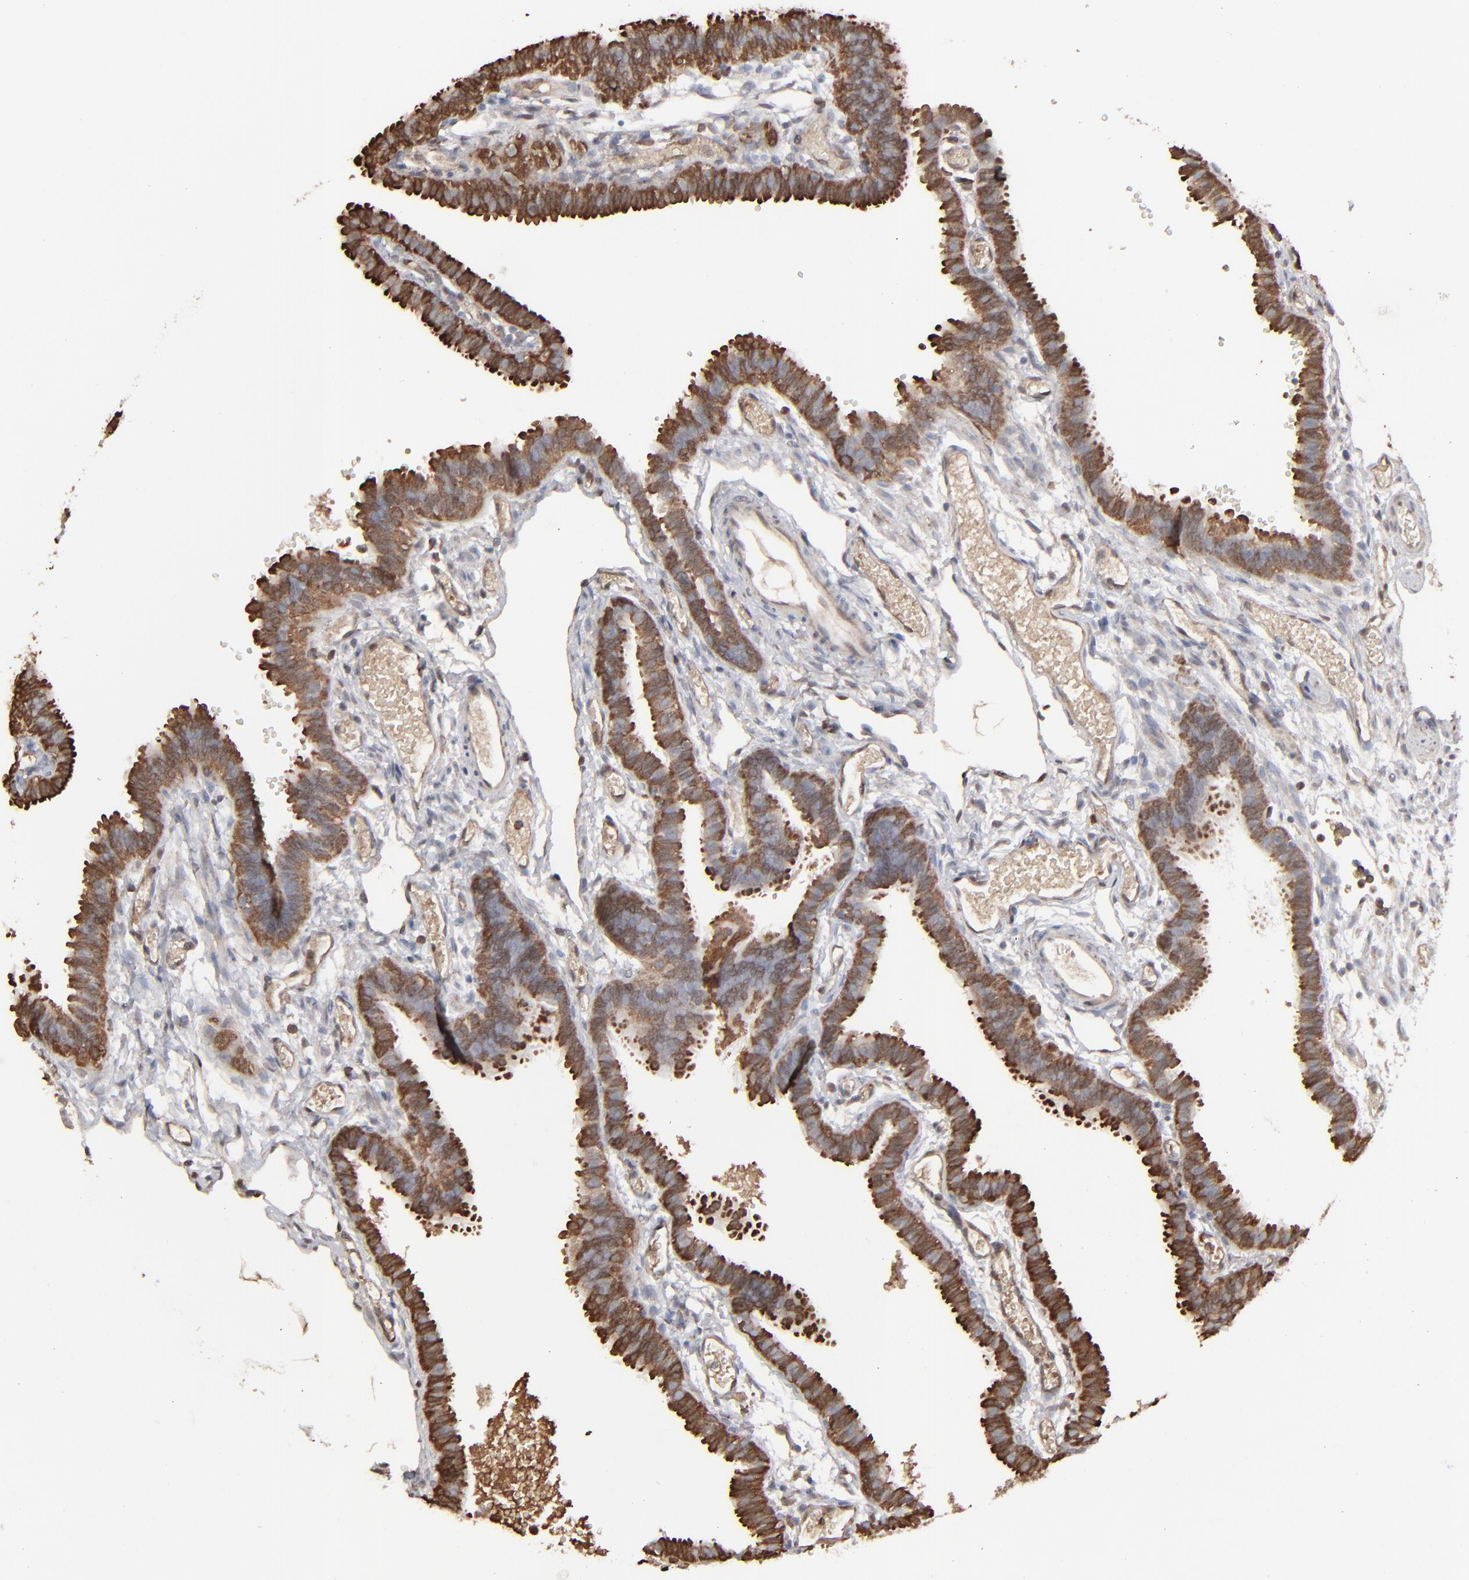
{"staining": {"intensity": "strong", "quantity": ">75%", "location": "cytoplasmic/membranous"}, "tissue": "fallopian tube", "cell_type": "Glandular cells", "image_type": "normal", "snomed": [{"axis": "morphology", "description": "Normal tissue, NOS"}, {"axis": "topography", "description": "Fallopian tube"}], "caption": "Immunohistochemical staining of normal fallopian tube displays high levels of strong cytoplasmic/membranous positivity in about >75% of glandular cells.", "gene": "NME1", "patient": {"sex": "female", "age": 29}}